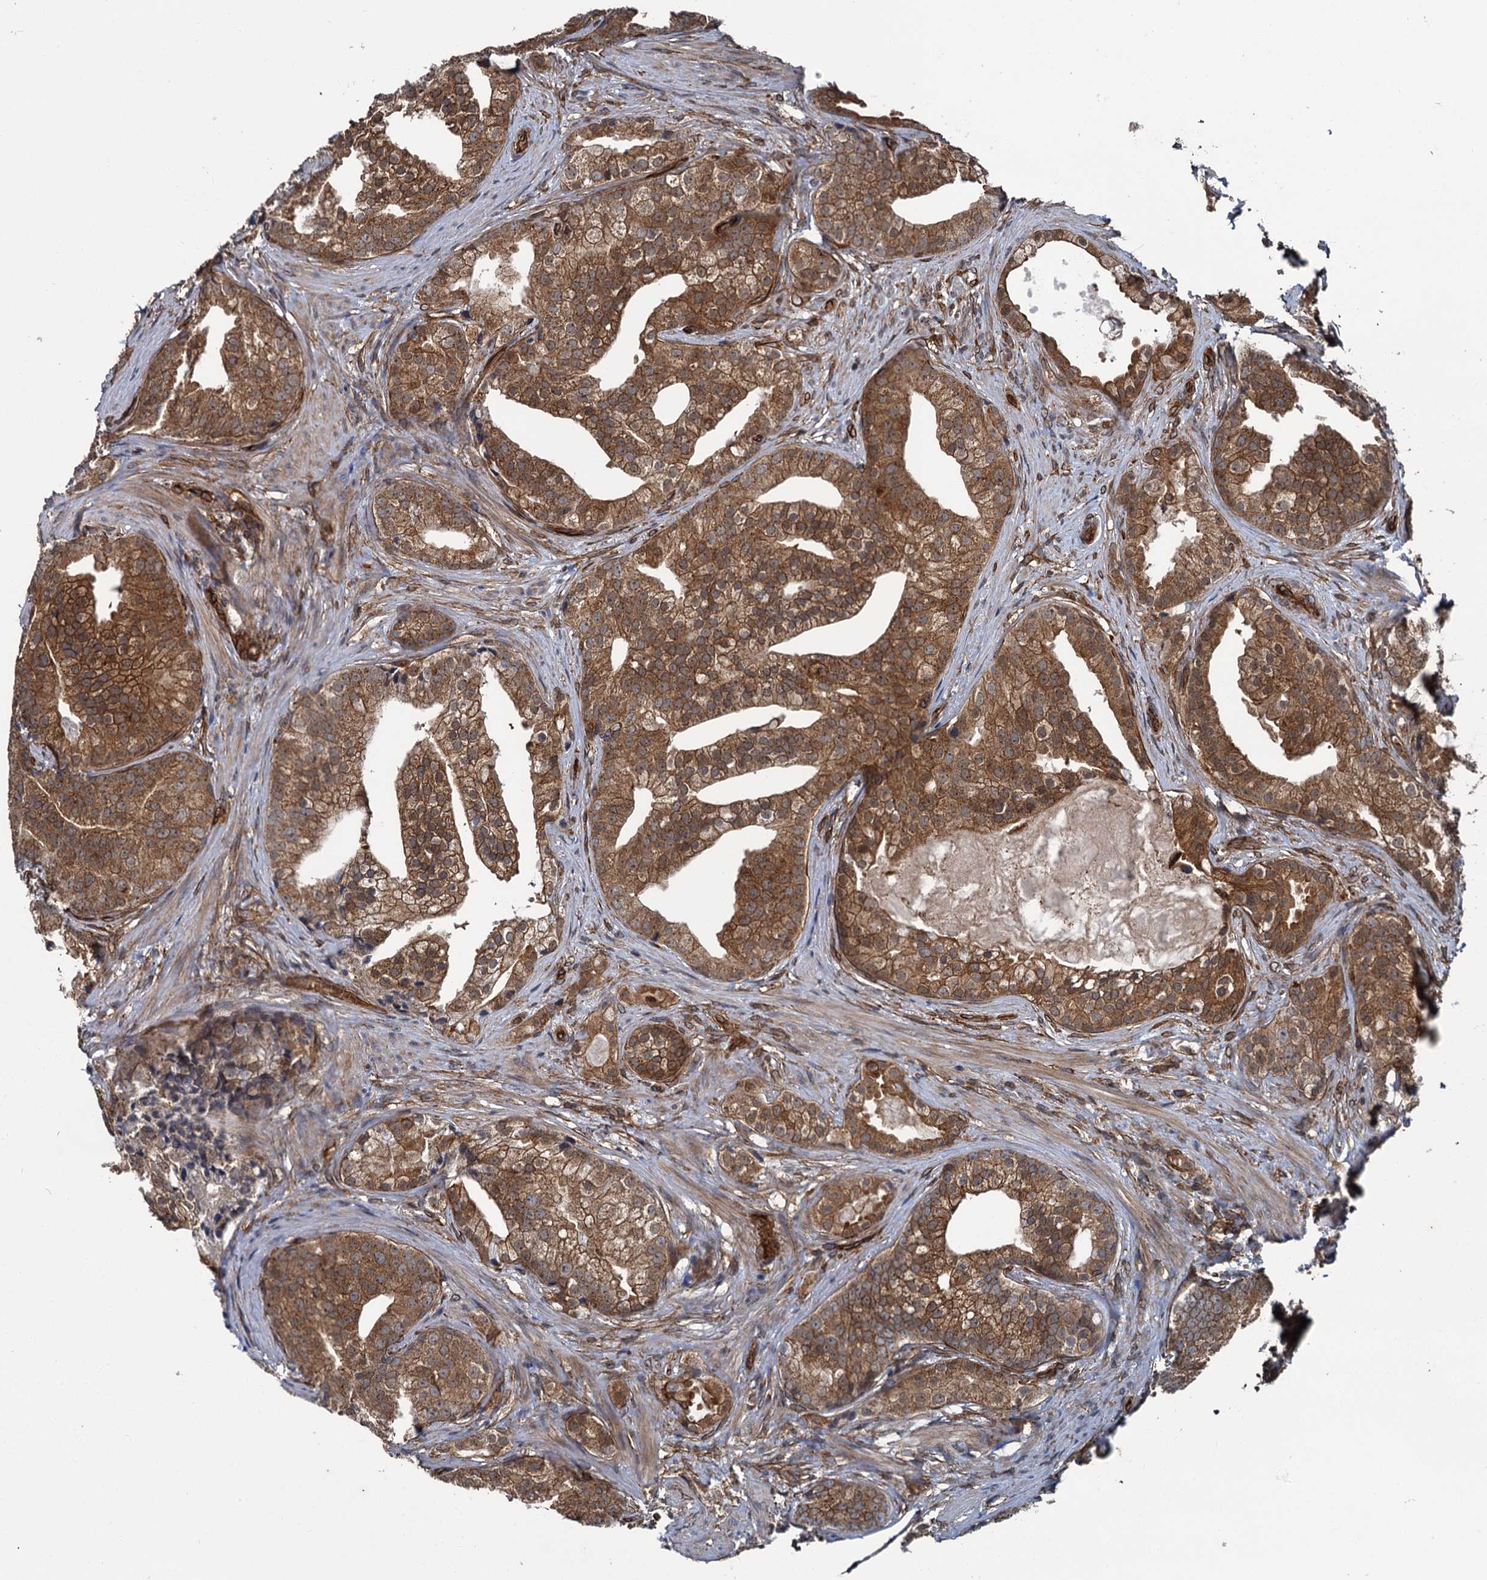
{"staining": {"intensity": "moderate", "quantity": ">75%", "location": "cytoplasmic/membranous"}, "tissue": "prostate cancer", "cell_type": "Tumor cells", "image_type": "cancer", "snomed": [{"axis": "morphology", "description": "Adenocarcinoma, Low grade"}, {"axis": "topography", "description": "Prostate"}], "caption": "Adenocarcinoma (low-grade) (prostate) stained with DAB (3,3'-diaminobenzidine) immunohistochemistry (IHC) shows medium levels of moderate cytoplasmic/membranous staining in about >75% of tumor cells. (Stains: DAB in brown, nuclei in blue, Microscopy: brightfield microscopy at high magnification).", "gene": "ZFYVE19", "patient": {"sex": "male", "age": 71}}